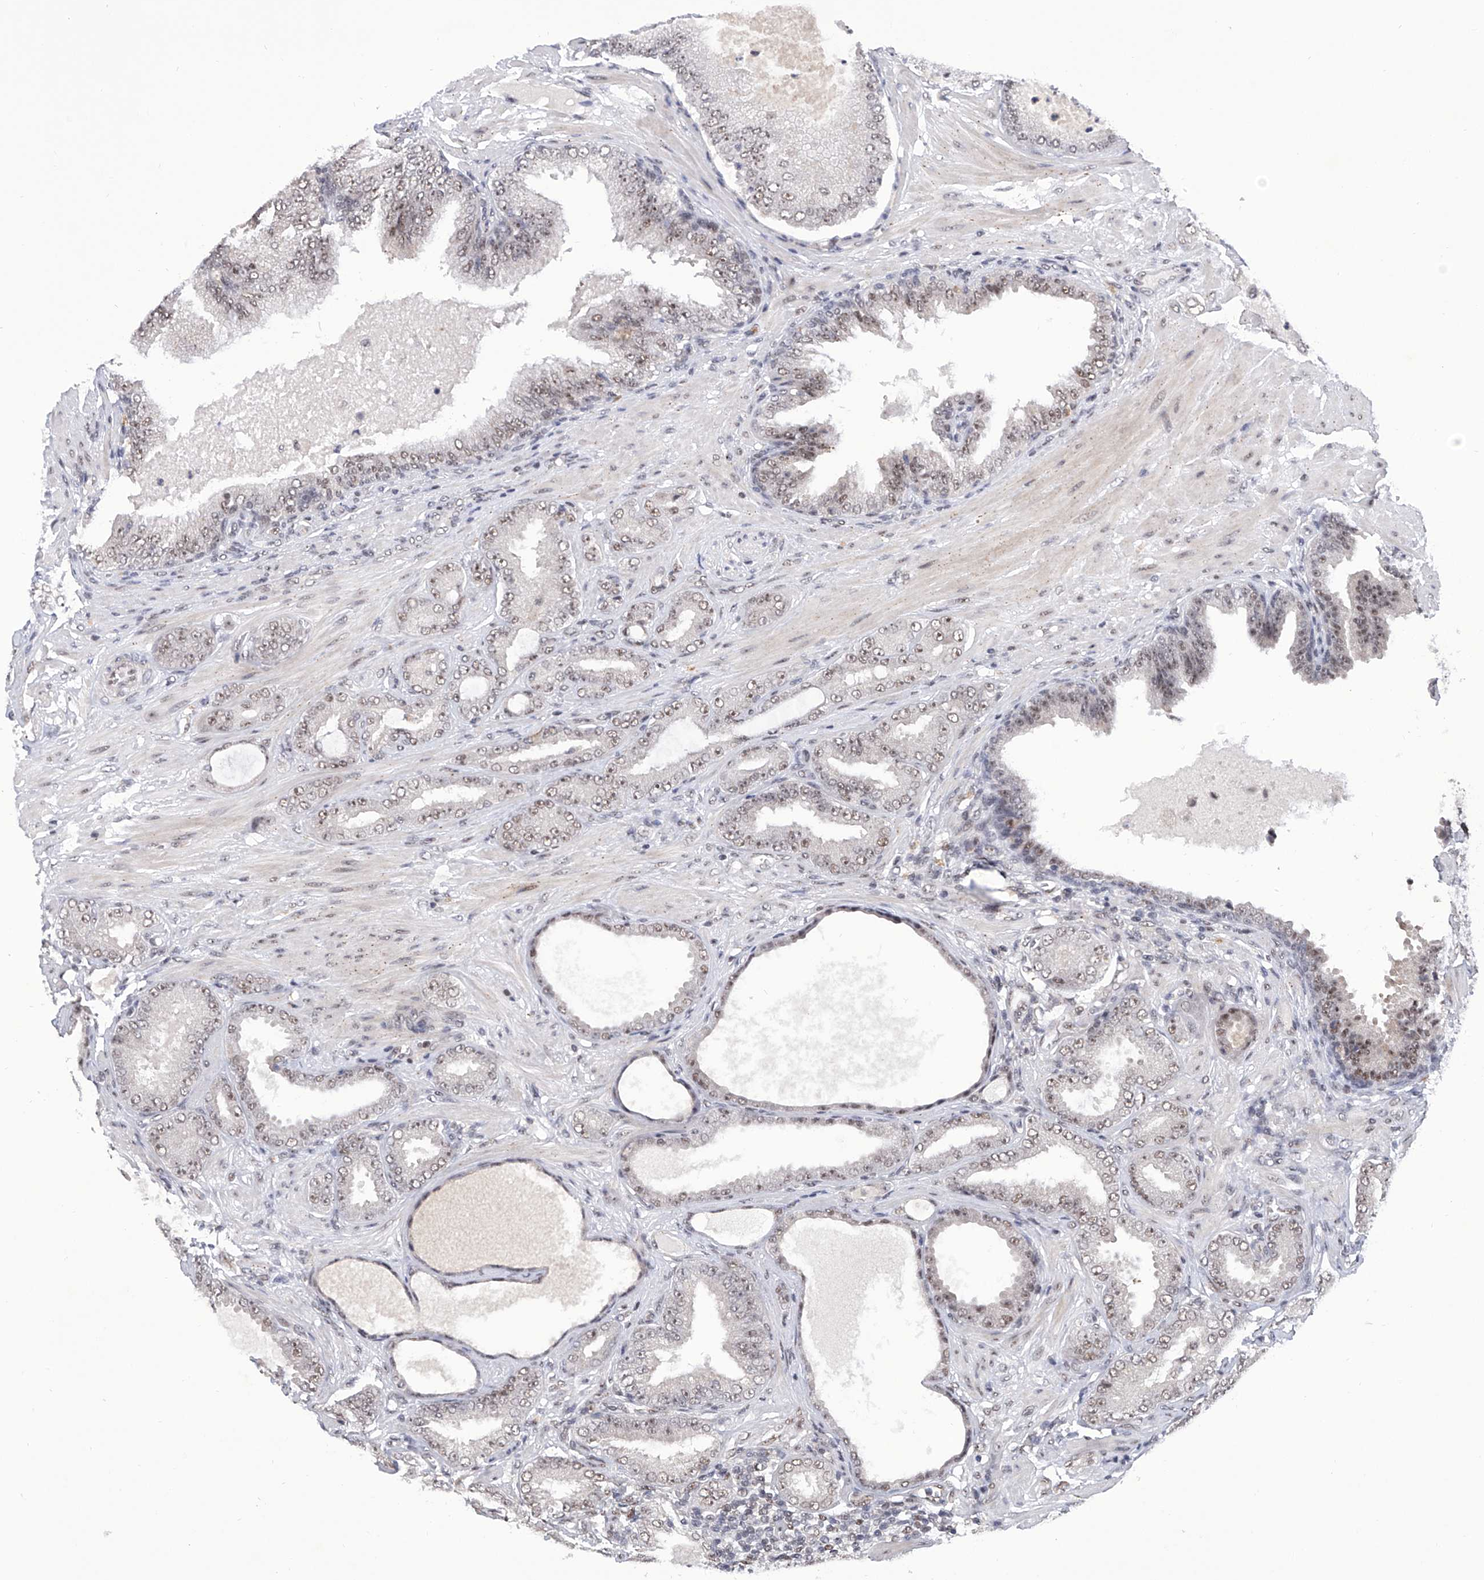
{"staining": {"intensity": "weak", "quantity": "25%-75%", "location": "nuclear"}, "tissue": "prostate cancer", "cell_type": "Tumor cells", "image_type": "cancer", "snomed": [{"axis": "morphology", "description": "Adenocarcinoma, Low grade"}, {"axis": "topography", "description": "Prostate"}], "caption": "DAB immunohistochemical staining of human prostate low-grade adenocarcinoma reveals weak nuclear protein staining in about 25%-75% of tumor cells.", "gene": "RAD54L", "patient": {"sex": "male", "age": 63}}